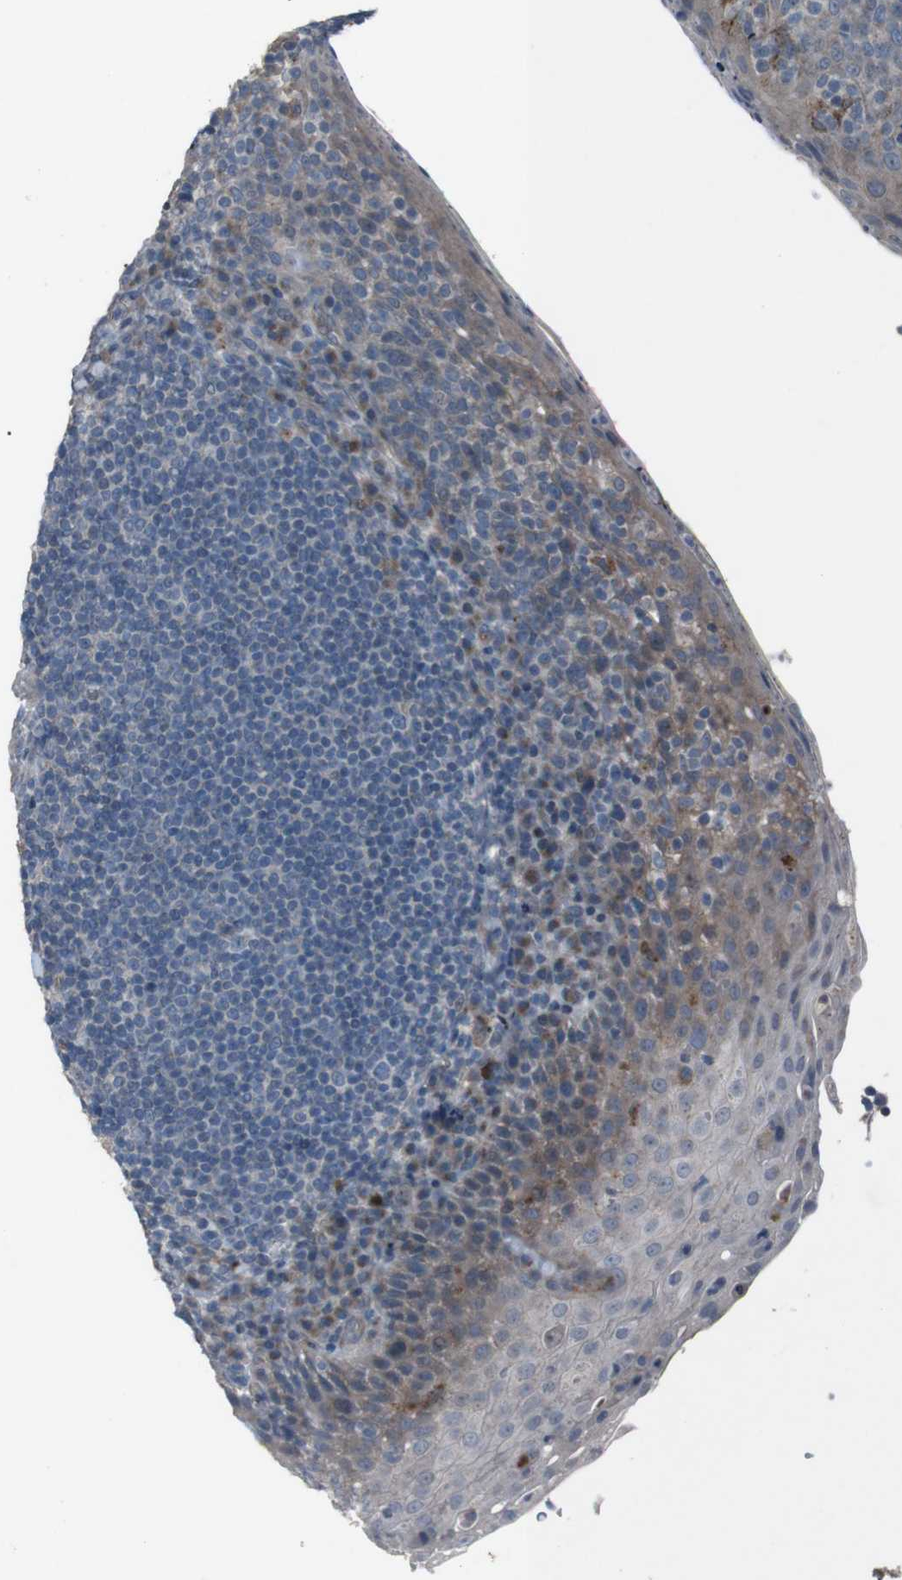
{"staining": {"intensity": "weak", "quantity": "<25%", "location": "cytoplasmic/membranous"}, "tissue": "tonsil", "cell_type": "Germinal center cells", "image_type": "normal", "snomed": [{"axis": "morphology", "description": "Normal tissue, NOS"}, {"axis": "topography", "description": "Tonsil"}], "caption": "Micrograph shows no significant protein expression in germinal center cells of normal tonsil.", "gene": "EFNA5", "patient": {"sex": "male", "age": 17}}